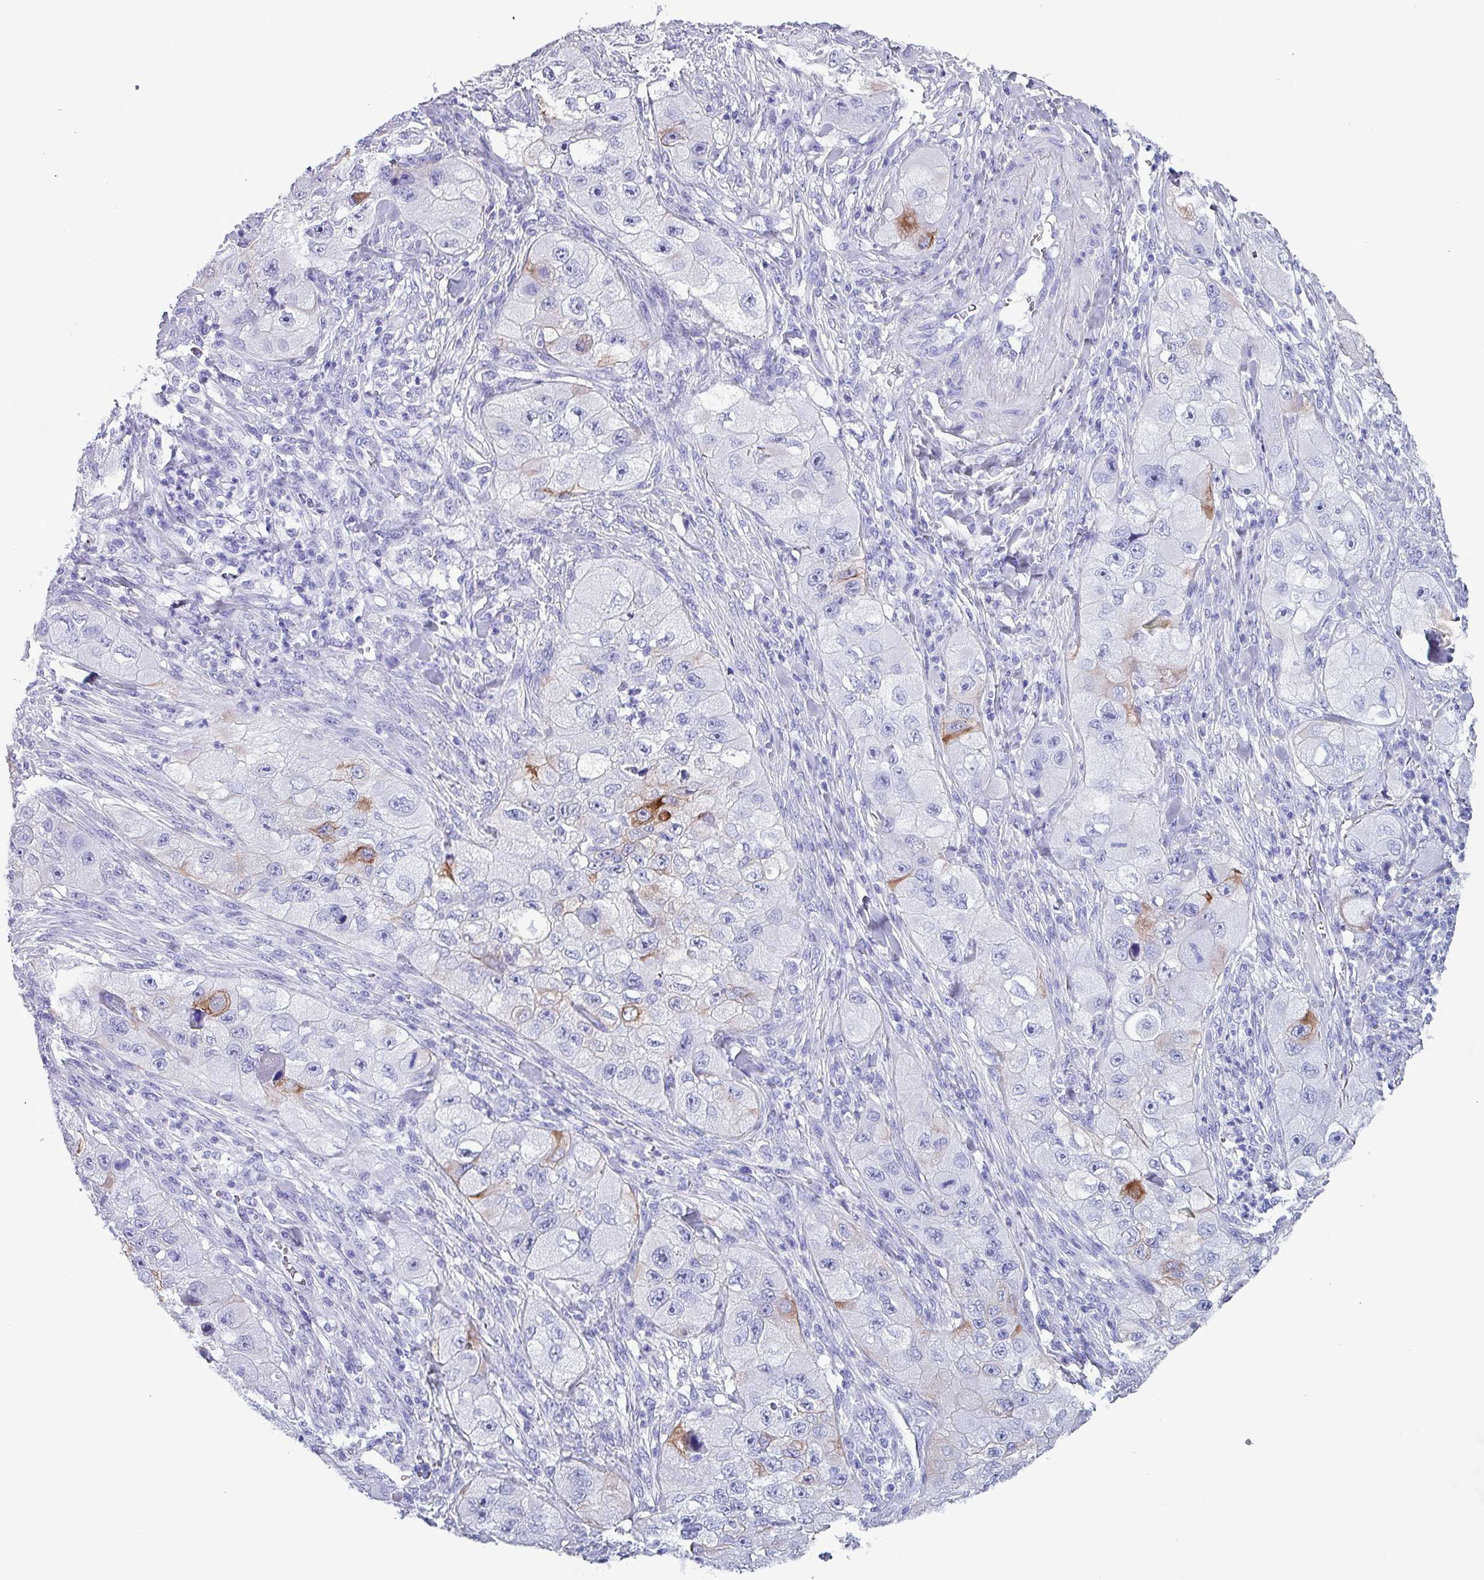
{"staining": {"intensity": "moderate", "quantity": "<25%", "location": "cytoplasmic/membranous"}, "tissue": "skin cancer", "cell_type": "Tumor cells", "image_type": "cancer", "snomed": [{"axis": "morphology", "description": "Squamous cell carcinoma, NOS"}, {"axis": "topography", "description": "Skin"}, {"axis": "topography", "description": "Subcutis"}], "caption": "Immunohistochemistry histopathology image of neoplastic tissue: skin cancer (squamous cell carcinoma) stained using IHC reveals low levels of moderate protein expression localized specifically in the cytoplasmic/membranous of tumor cells, appearing as a cytoplasmic/membranous brown color.", "gene": "KRT6C", "patient": {"sex": "male", "age": 73}}